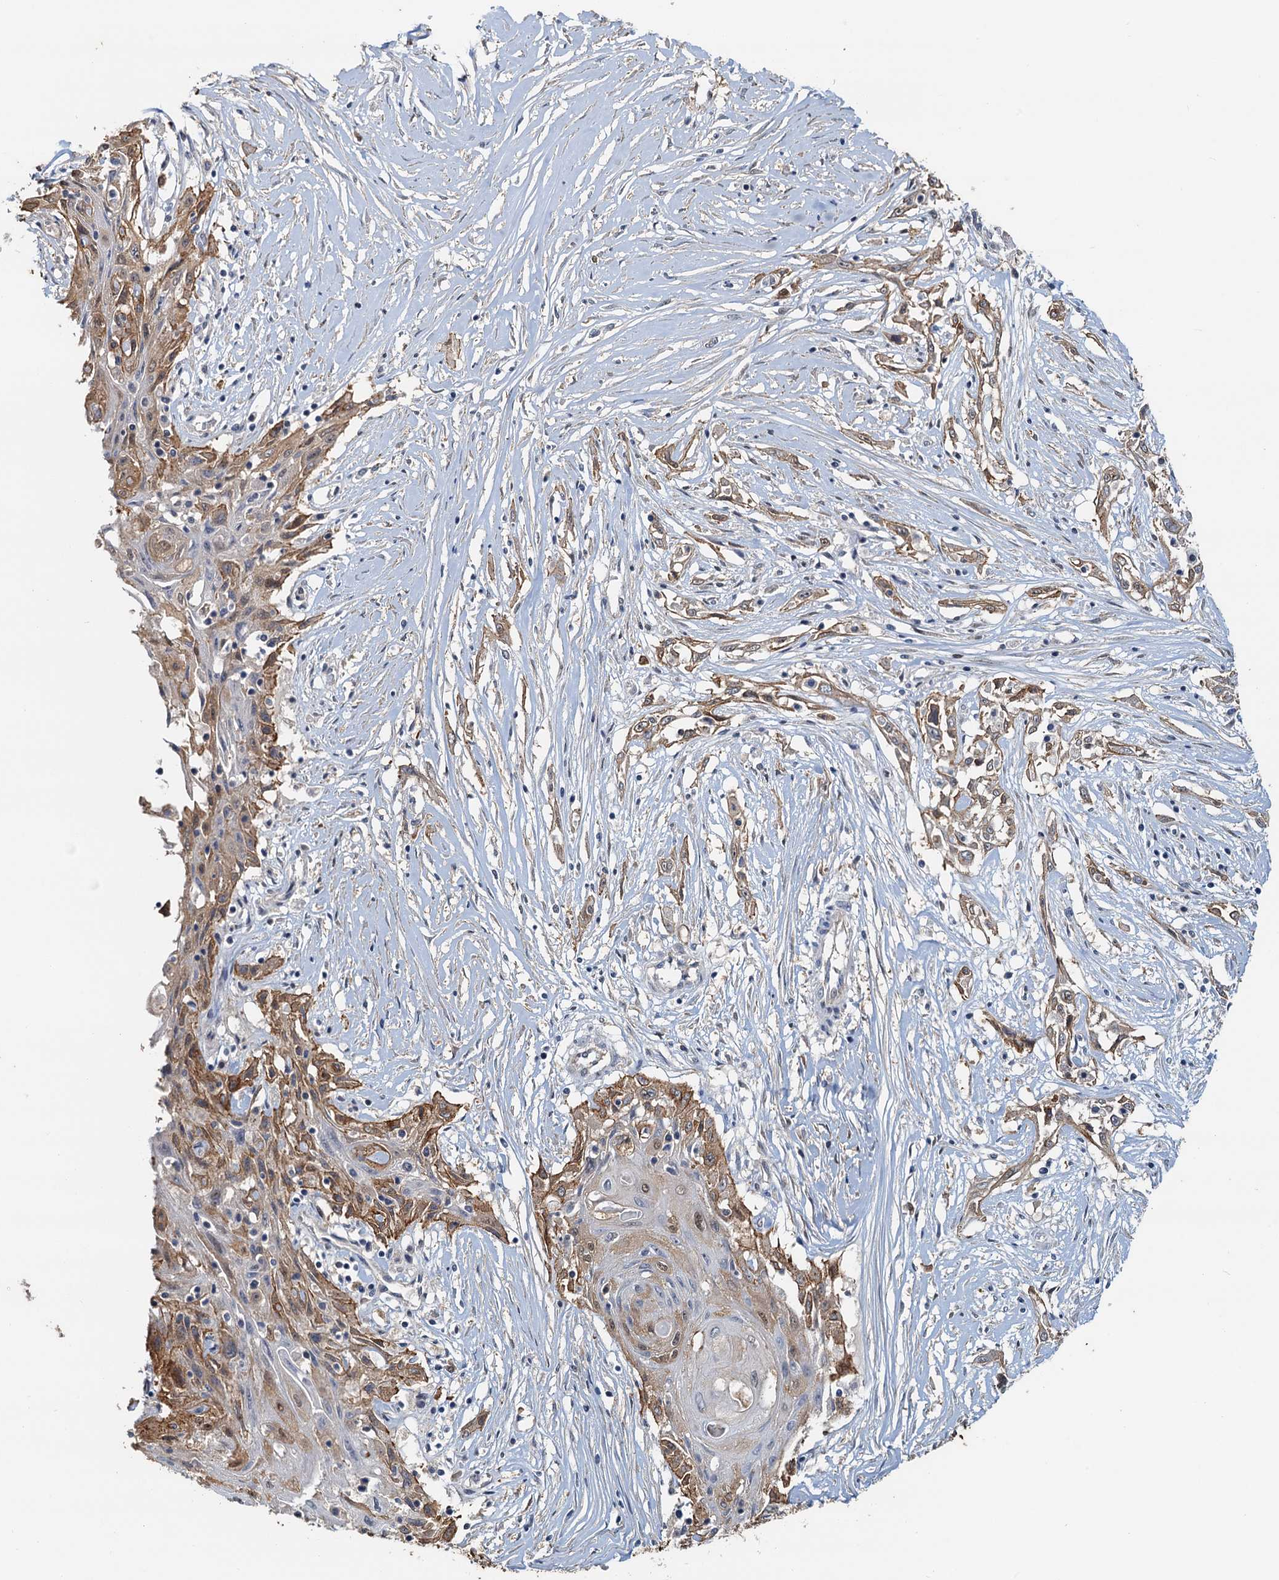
{"staining": {"intensity": "moderate", "quantity": "25%-75%", "location": "cytoplasmic/membranous"}, "tissue": "skin cancer", "cell_type": "Tumor cells", "image_type": "cancer", "snomed": [{"axis": "morphology", "description": "Squamous cell carcinoma, NOS"}, {"axis": "morphology", "description": "Squamous cell carcinoma, metastatic, NOS"}, {"axis": "topography", "description": "Skin"}, {"axis": "topography", "description": "Lymph node"}], "caption": "Approximately 25%-75% of tumor cells in human skin cancer (squamous cell carcinoma) show moderate cytoplasmic/membranous protein staining as visualized by brown immunohistochemical staining.", "gene": "SPINDOC", "patient": {"sex": "male", "age": 75}}